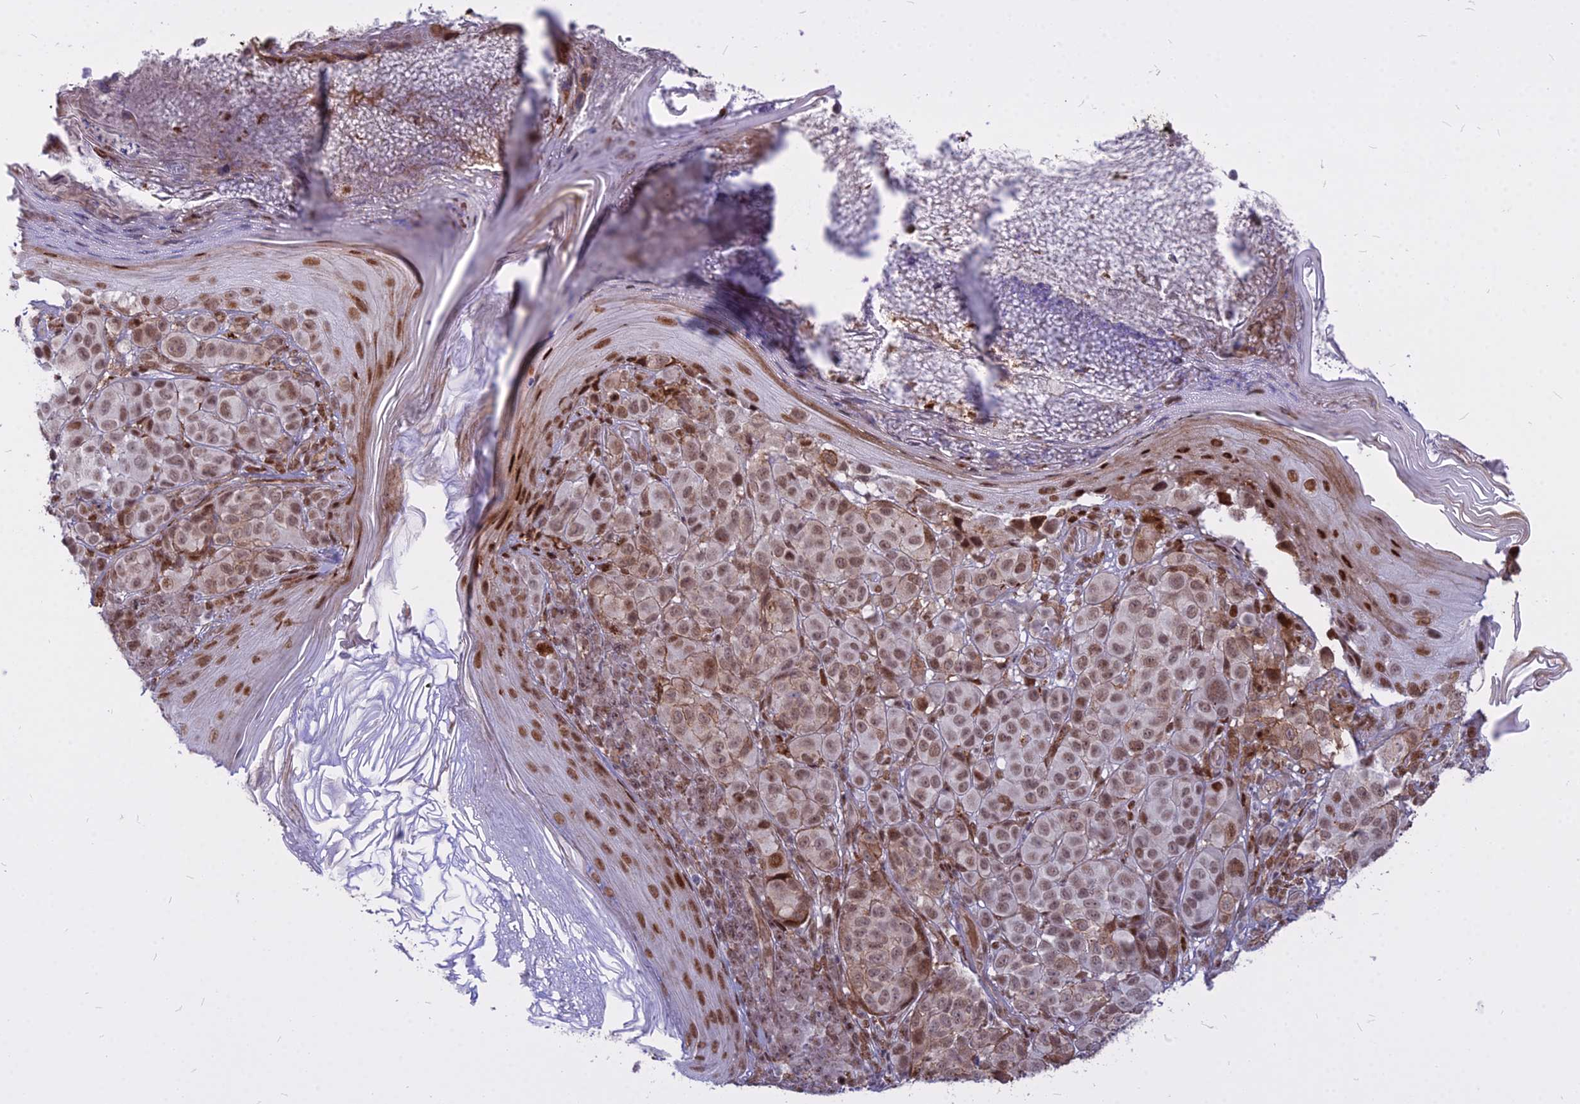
{"staining": {"intensity": "moderate", "quantity": ">75%", "location": "nuclear"}, "tissue": "melanoma", "cell_type": "Tumor cells", "image_type": "cancer", "snomed": [{"axis": "morphology", "description": "Malignant melanoma, NOS"}, {"axis": "topography", "description": "Skin"}], "caption": "Immunohistochemical staining of human melanoma shows medium levels of moderate nuclear expression in approximately >75% of tumor cells. (brown staining indicates protein expression, while blue staining denotes nuclei).", "gene": "ALG10", "patient": {"sex": "male", "age": 38}}